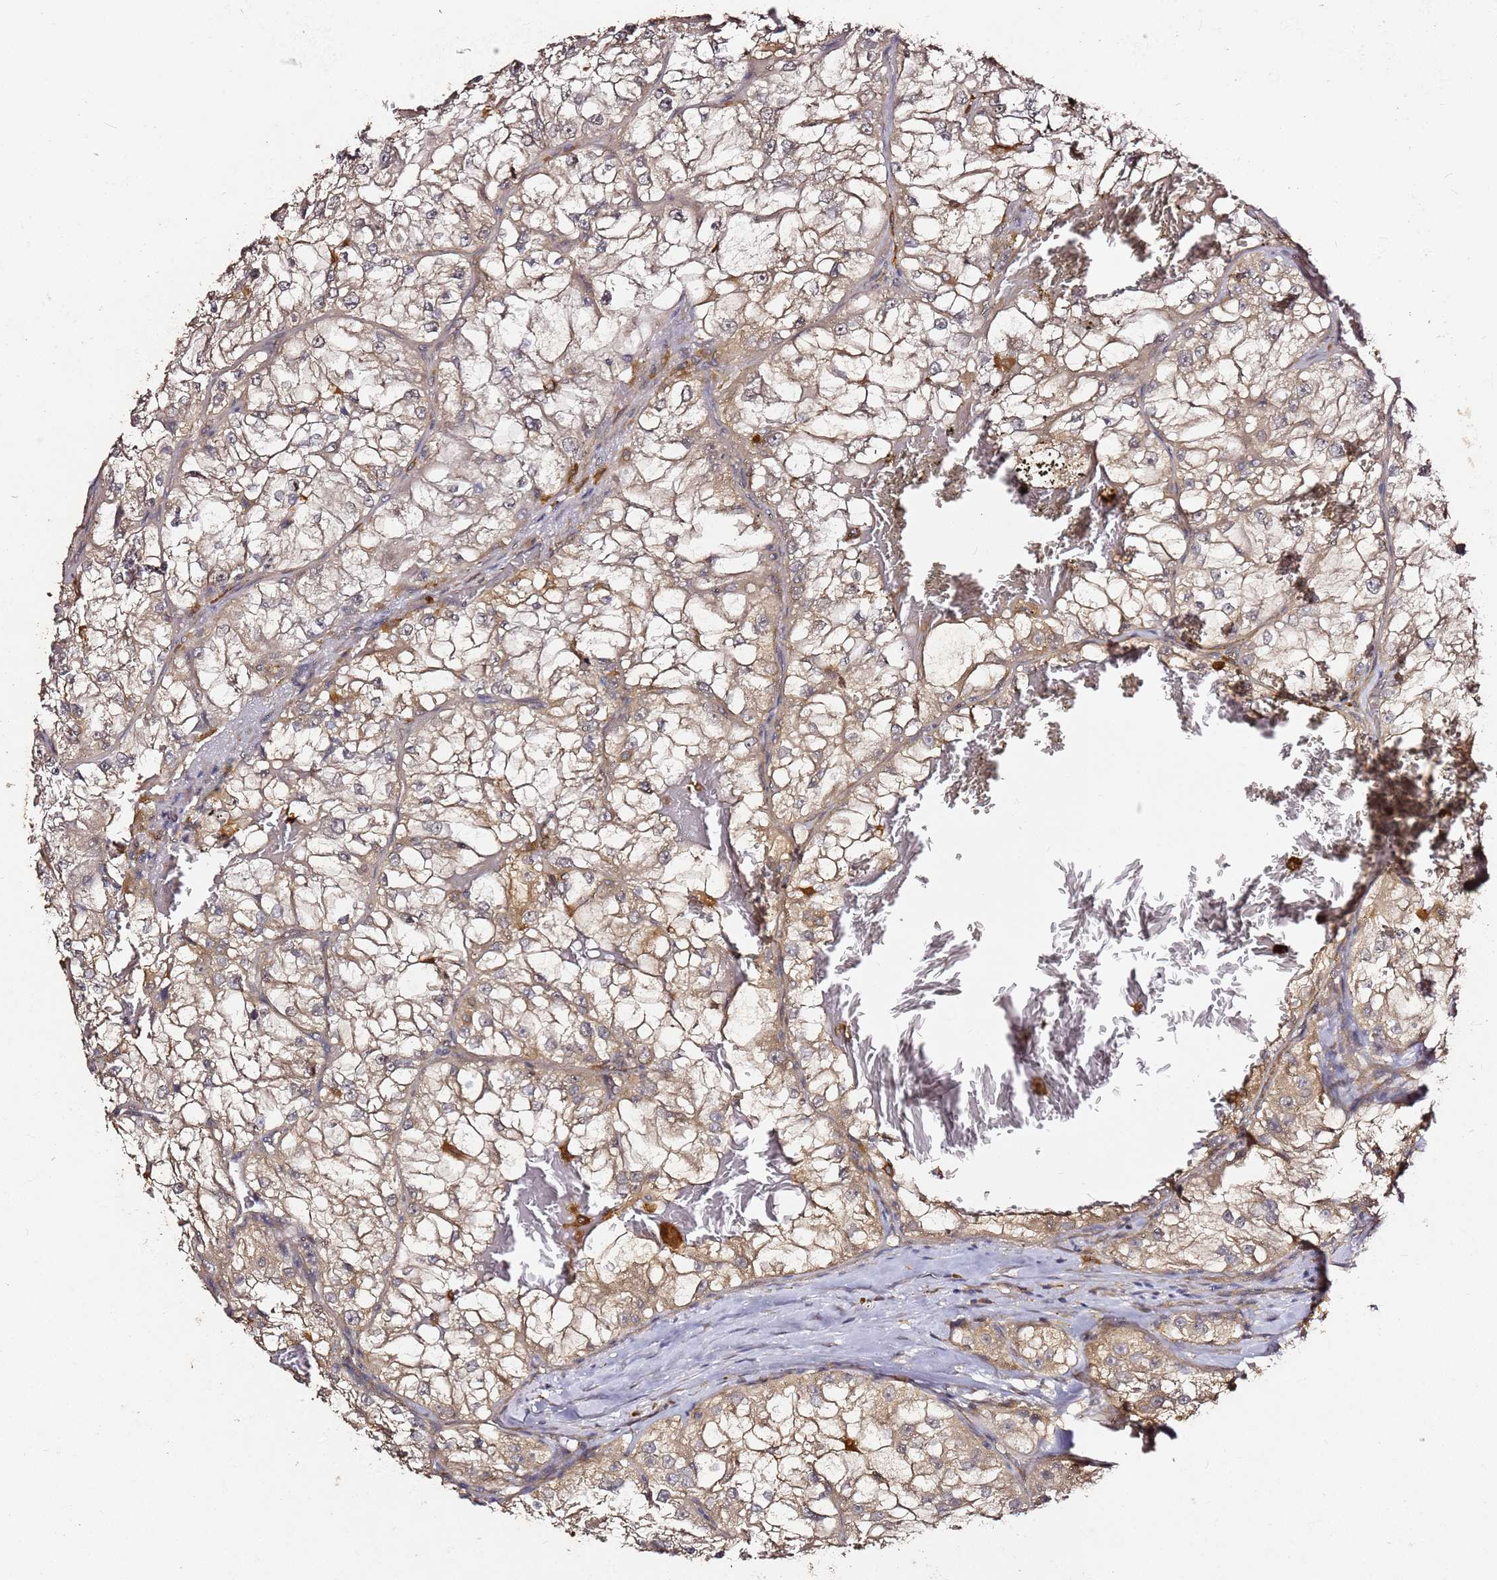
{"staining": {"intensity": "moderate", "quantity": "25%-75%", "location": "cytoplasmic/membranous"}, "tissue": "renal cancer", "cell_type": "Tumor cells", "image_type": "cancer", "snomed": [{"axis": "morphology", "description": "Adenocarcinoma, NOS"}, {"axis": "topography", "description": "Kidney"}], "caption": "An image of human renal adenocarcinoma stained for a protein reveals moderate cytoplasmic/membranous brown staining in tumor cells.", "gene": "C6orf136", "patient": {"sex": "female", "age": 72}}